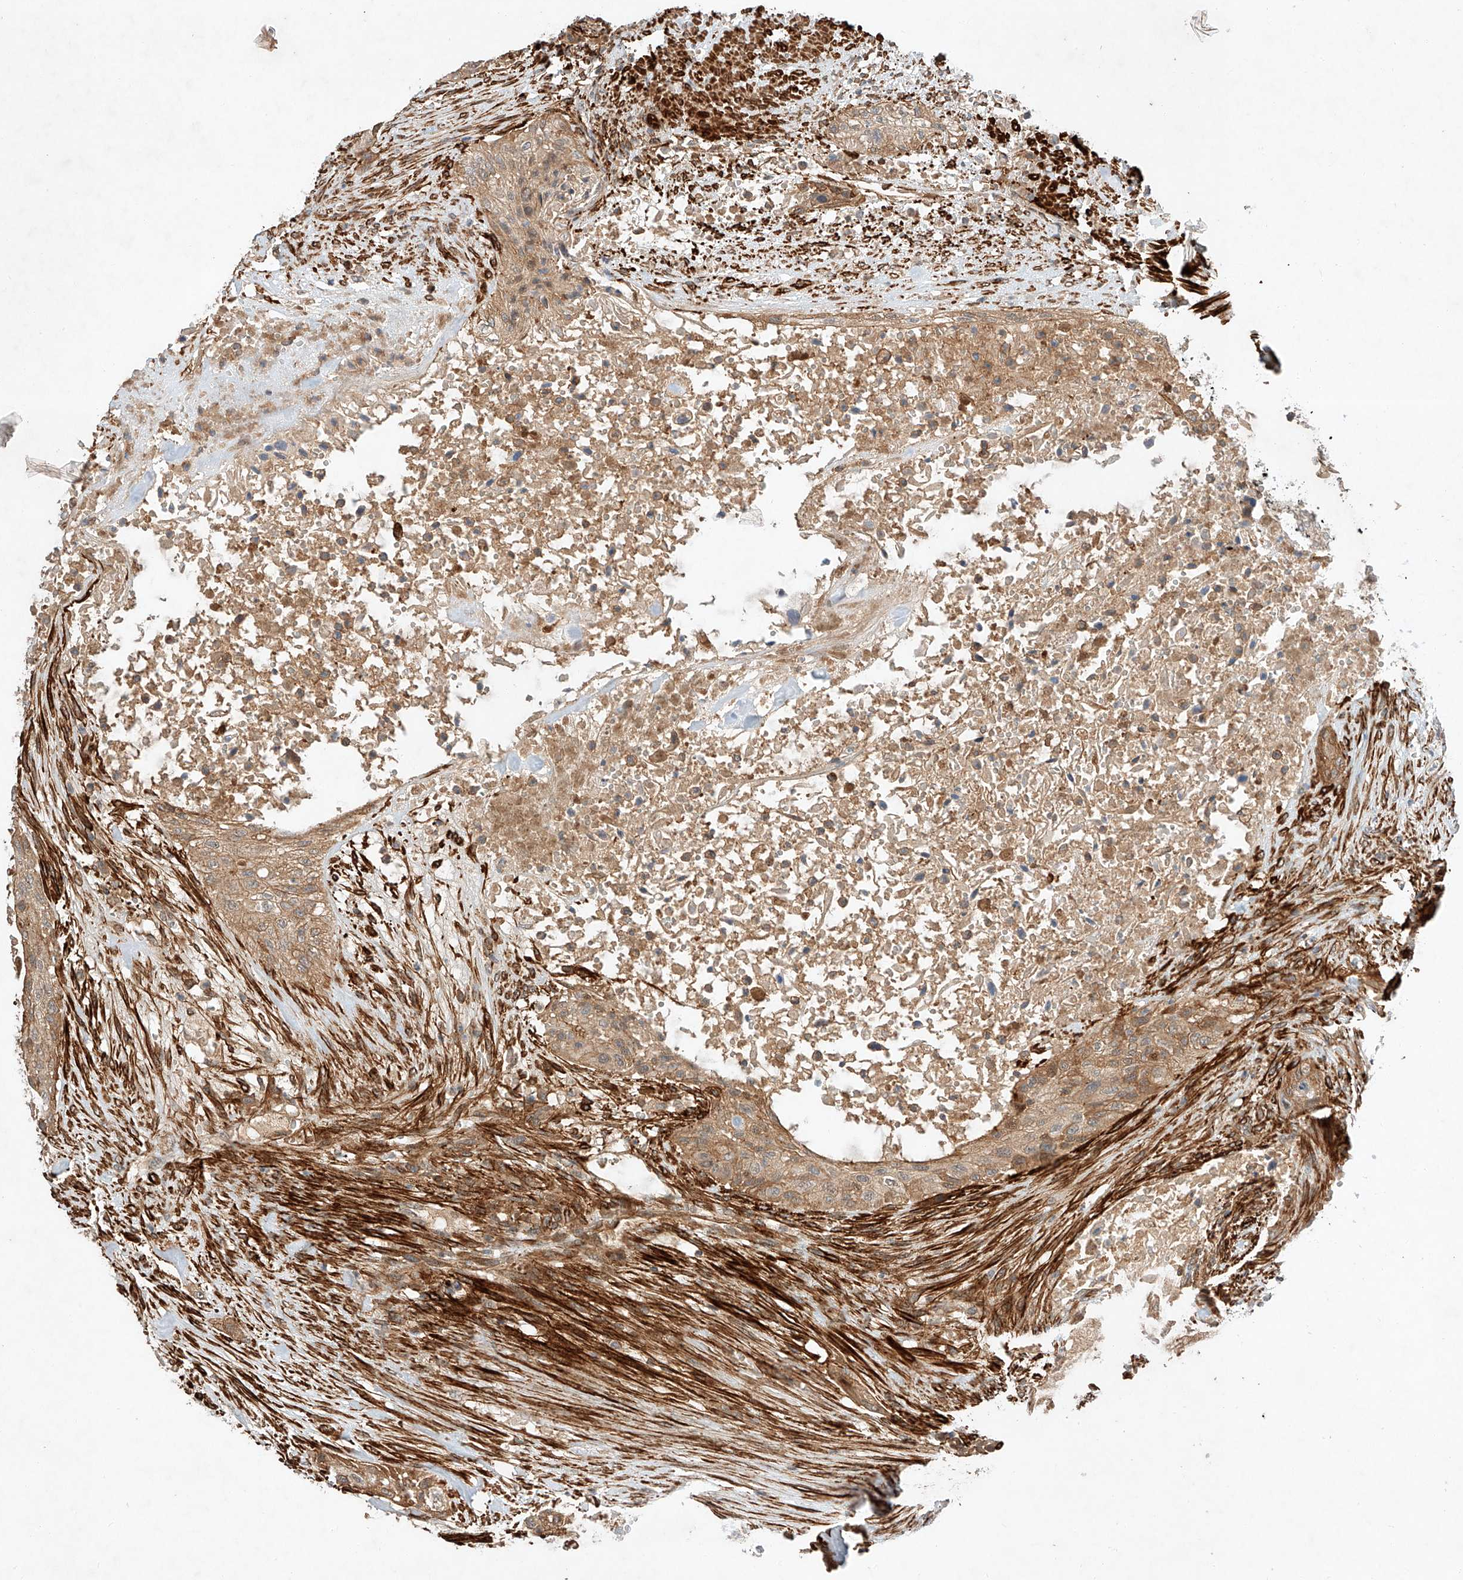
{"staining": {"intensity": "moderate", "quantity": ">75%", "location": "cytoplasmic/membranous"}, "tissue": "urothelial cancer", "cell_type": "Tumor cells", "image_type": "cancer", "snomed": [{"axis": "morphology", "description": "Urothelial carcinoma, High grade"}, {"axis": "topography", "description": "Urinary bladder"}], "caption": "High-power microscopy captured an IHC photomicrograph of urothelial cancer, revealing moderate cytoplasmic/membranous expression in about >75% of tumor cells. (Stains: DAB (3,3'-diaminobenzidine) in brown, nuclei in blue, Microscopy: brightfield microscopy at high magnification).", "gene": "ARHGAP33", "patient": {"sex": "male", "age": 35}}